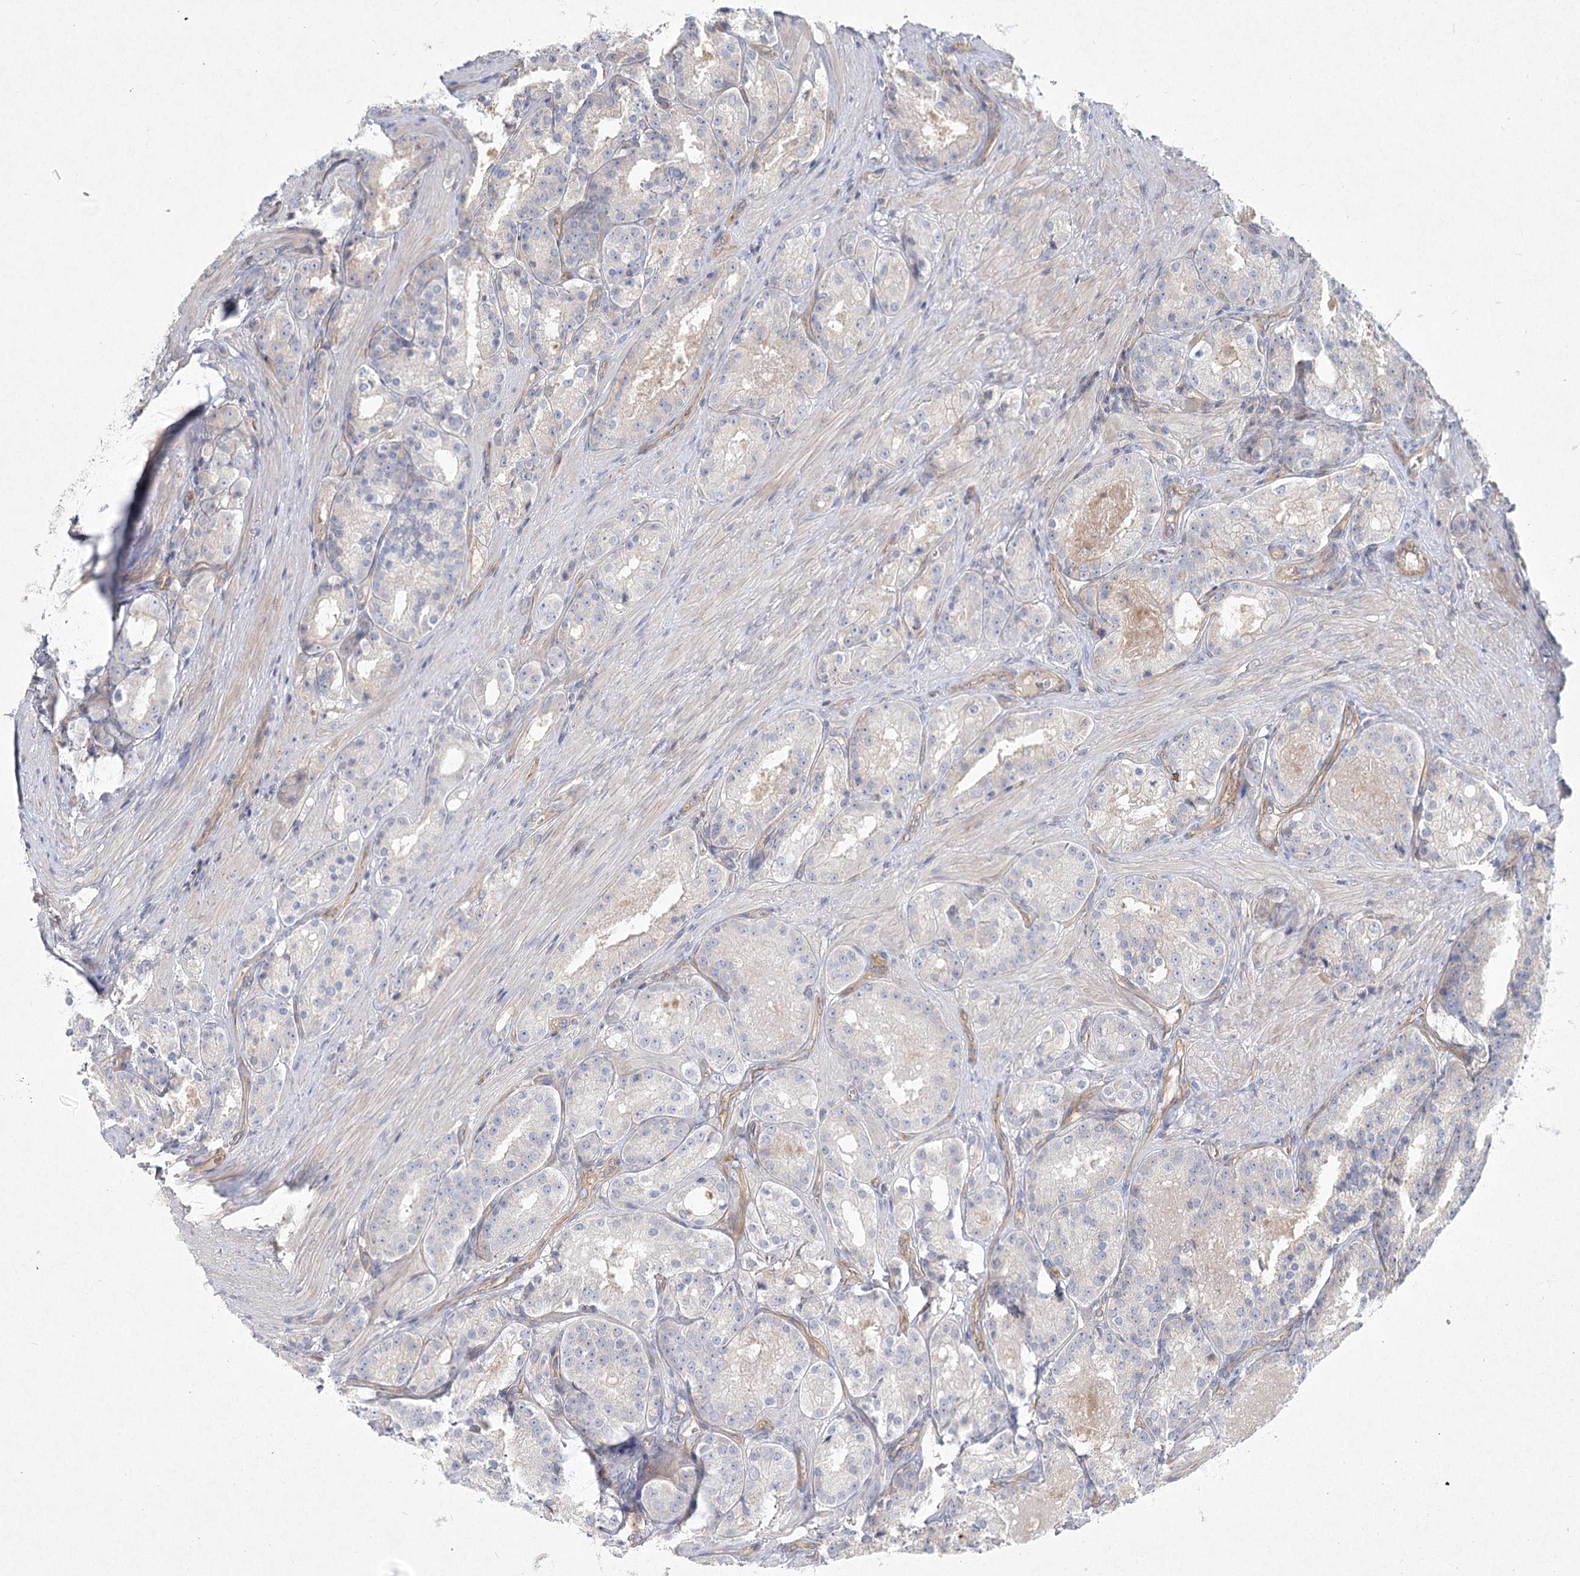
{"staining": {"intensity": "negative", "quantity": "none", "location": "none"}, "tissue": "prostate cancer", "cell_type": "Tumor cells", "image_type": "cancer", "snomed": [{"axis": "morphology", "description": "Adenocarcinoma, High grade"}, {"axis": "topography", "description": "Prostate"}], "caption": "Immunohistochemistry (IHC) of high-grade adenocarcinoma (prostate) shows no expression in tumor cells.", "gene": "DNMBP", "patient": {"sex": "male", "age": 60}}